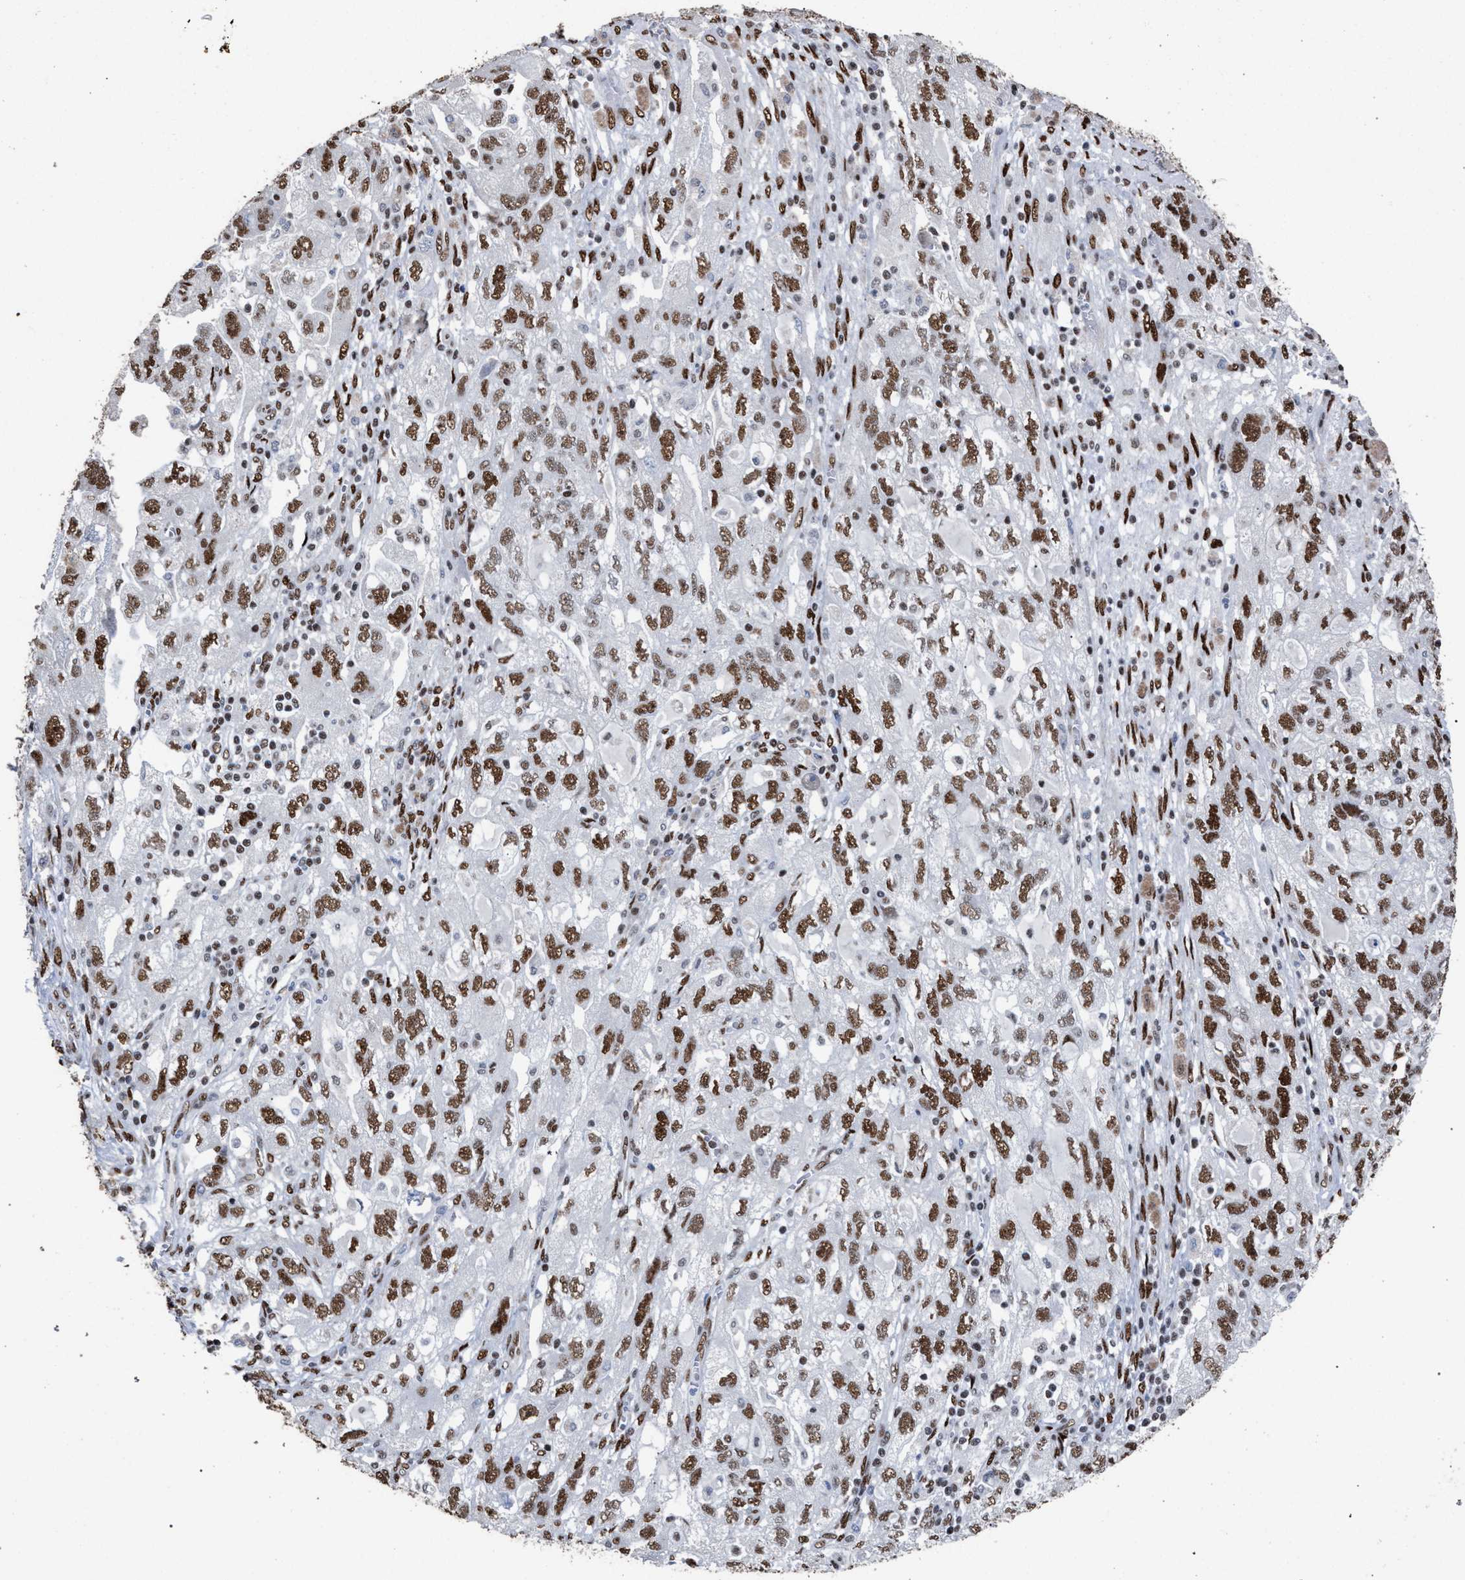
{"staining": {"intensity": "moderate", "quantity": ">75%", "location": "nuclear"}, "tissue": "ovarian cancer", "cell_type": "Tumor cells", "image_type": "cancer", "snomed": [{"axis": "morphology", "description": "Carcinoma, NOS"}, {"axis": "morphology", "description": "Cystadenocarcinoma, serous, NOS"}, {"axis": "topography", "description": "Ovary"}], "caption": "Ovarian cancer was stained to show a protein in brown. There is medium levels of moderate nuclear expression in about >75% of tumor cells. (DAB (3,3'-diaminobenzidine) IHC with brightfield microscopy, high magnification).", "gene": "TP53BP1", "patient": {"sex": "female", "age": 69}}